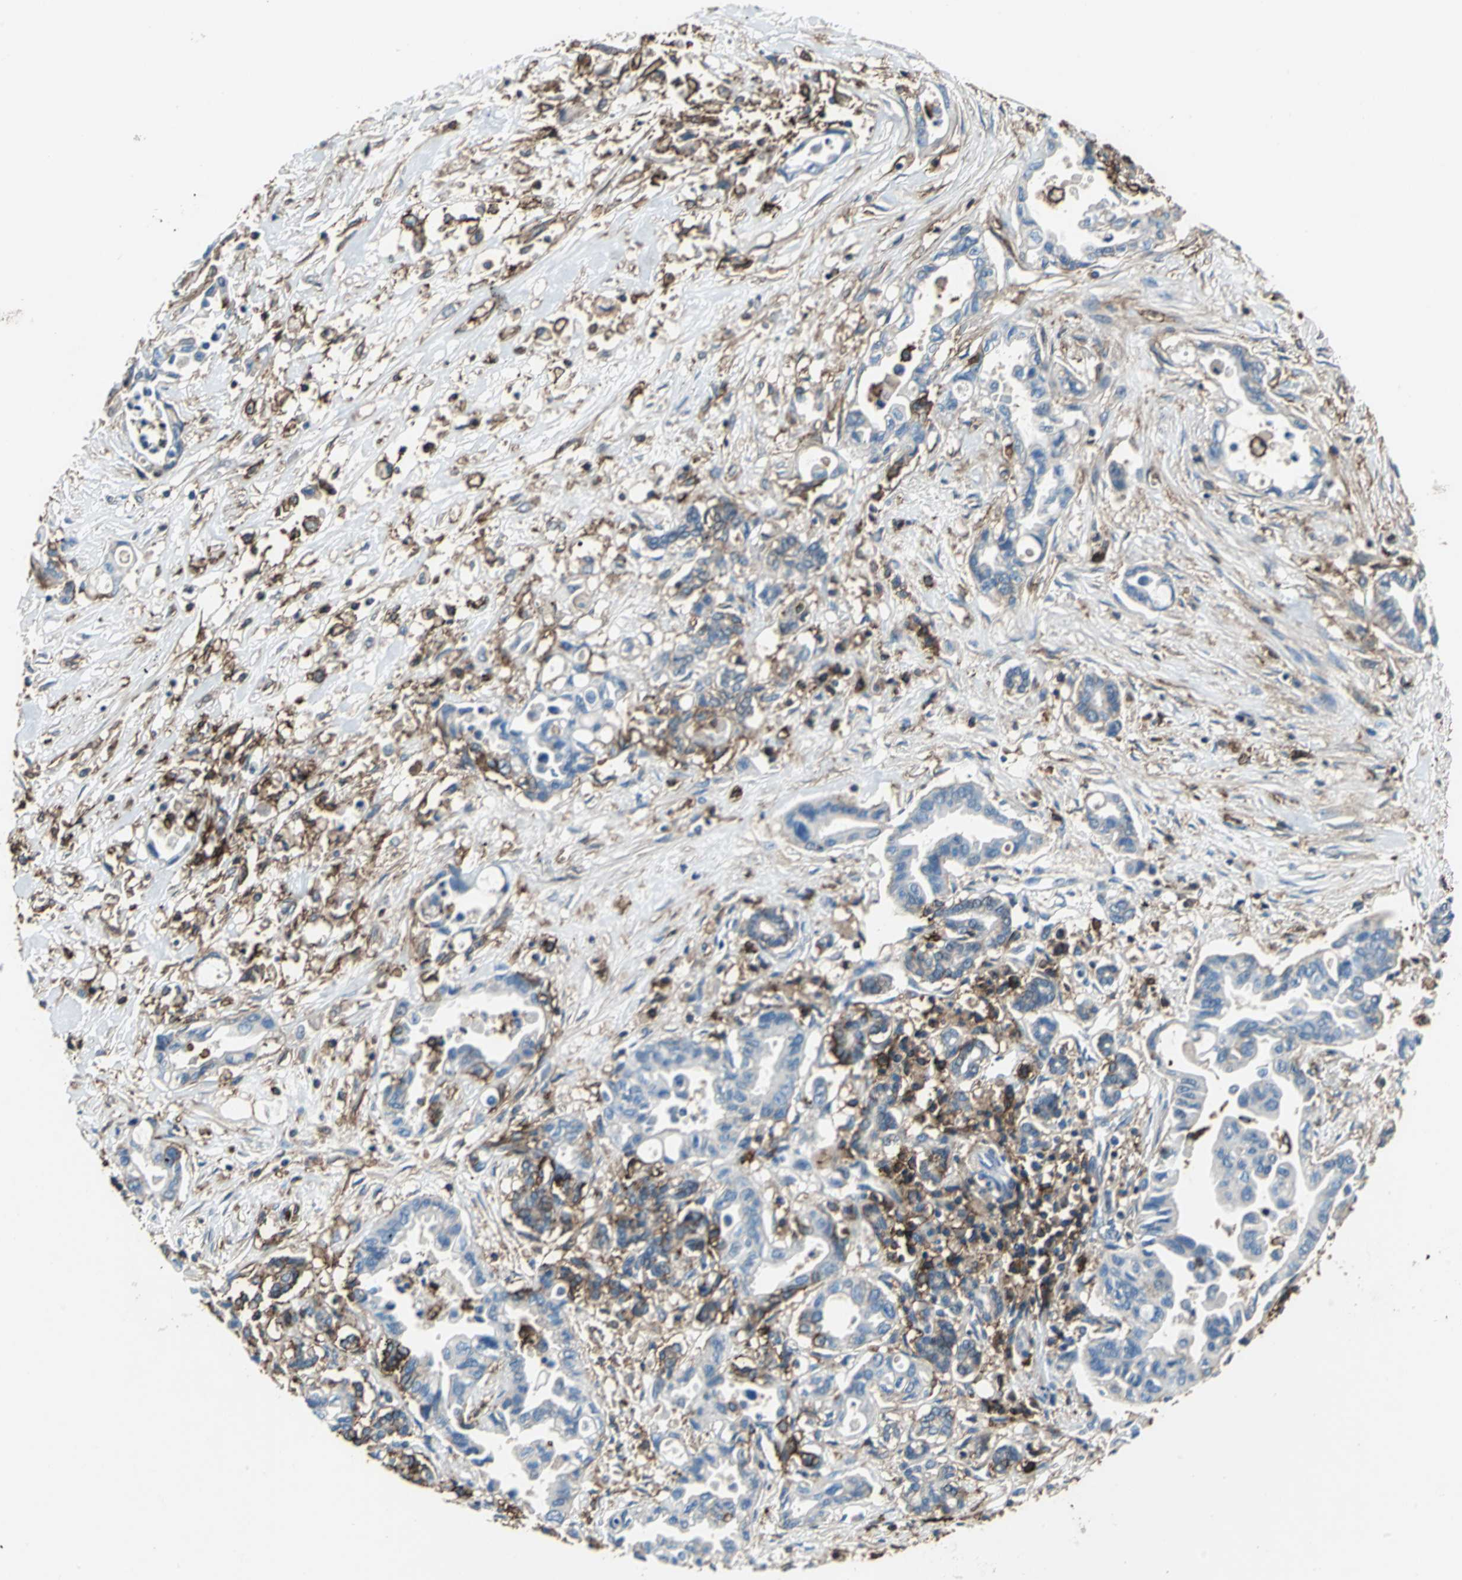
{"staining": {"intensity": "negative", "quantity": "none", "location": "none"}, "tissue": "pancreatic cancer", "cell_type": "Tumor cells", "image_type": "cancer", "snomed": [{"axis": "morphology", "description": "Adenocarcinoma, NOS"}, {"axis": "topography", "description": "Pancreas"}], "caption": "A high-resolution photomicrograph shows immunohistochemistry (IHC) staining of pancreatic cancer, which exhibits no significant staining in tumor cells.", "gene": "CD44", "patient": {"sex": "female", "age": 57}}